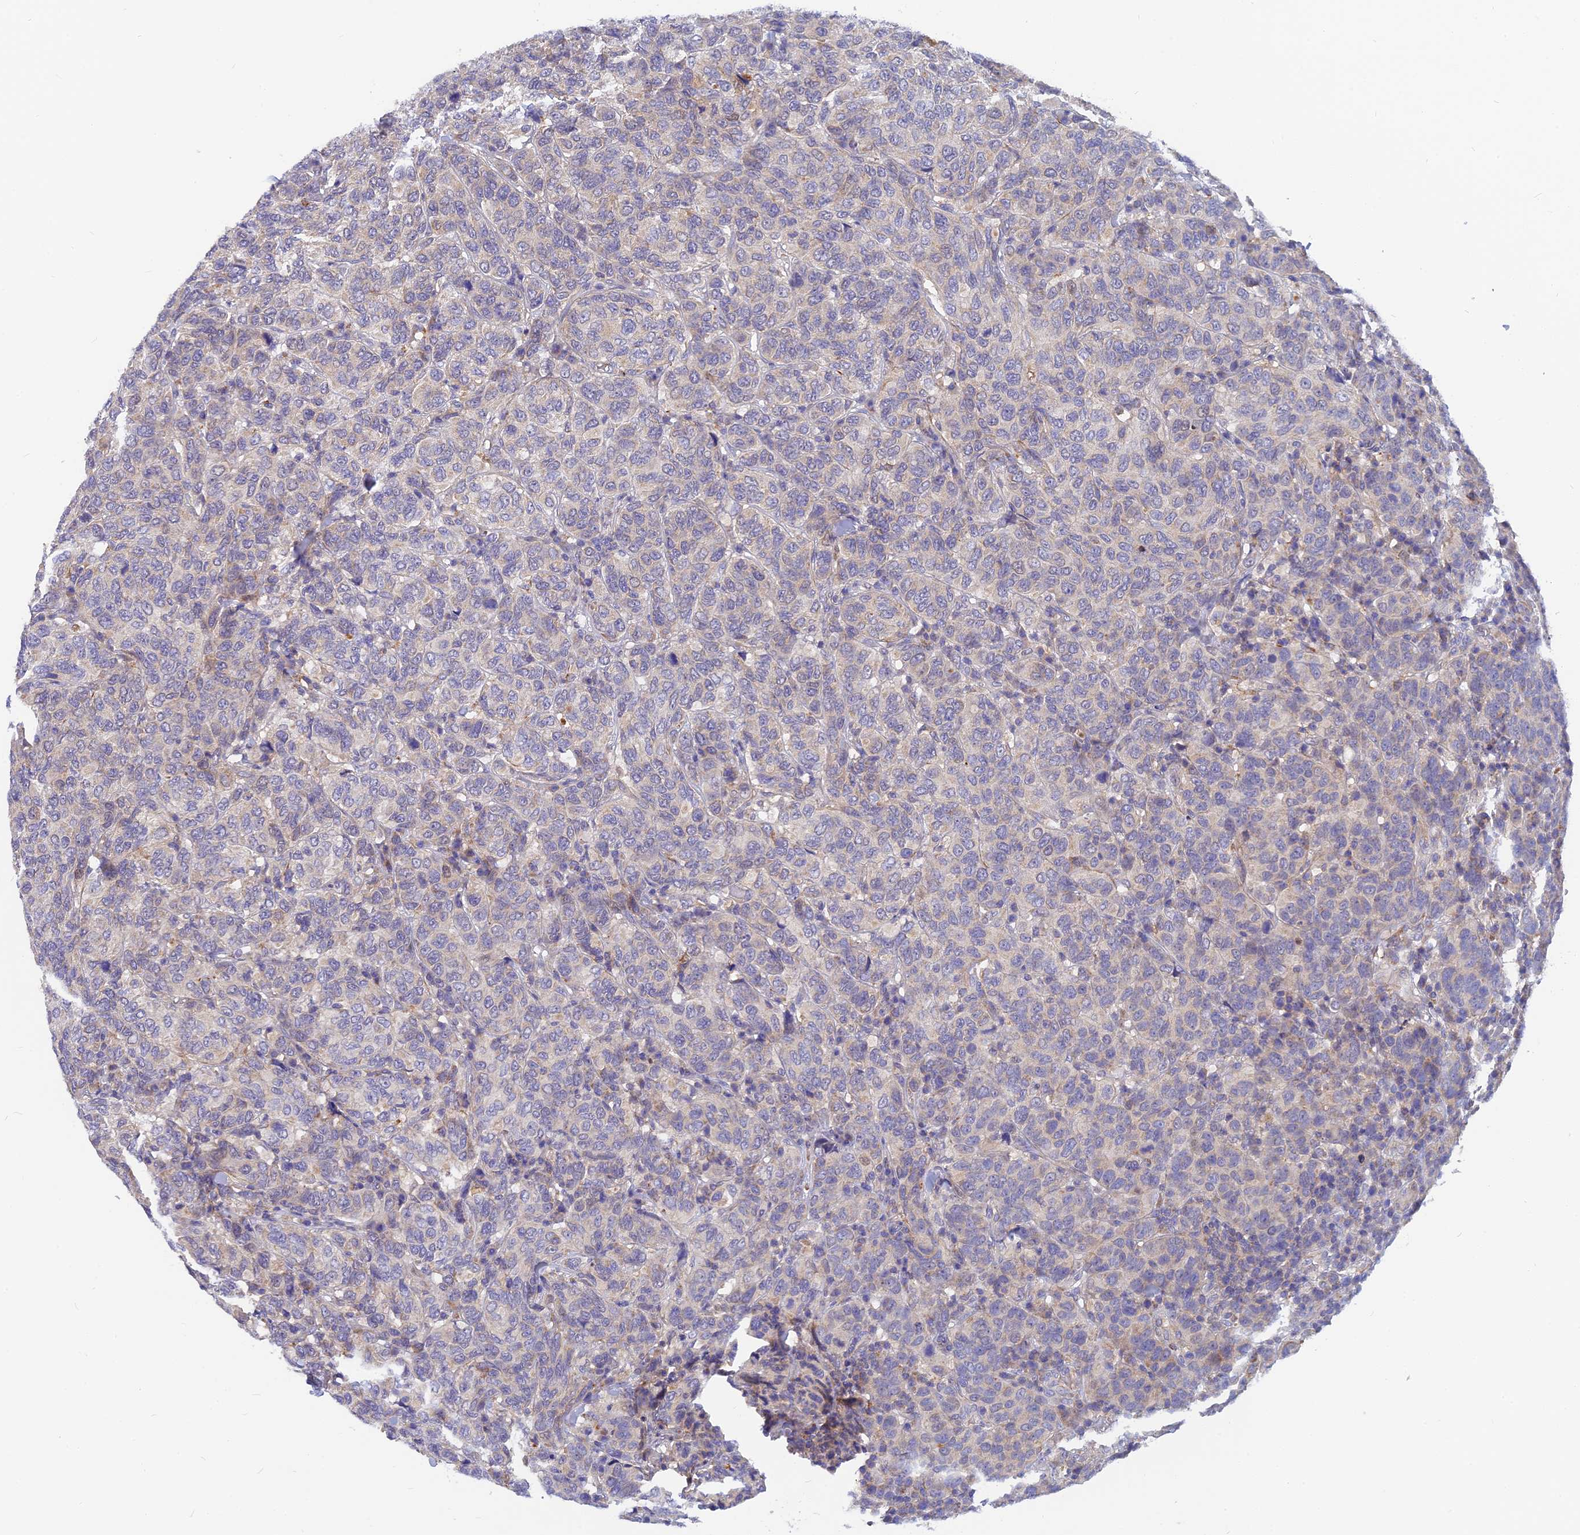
{"staining": {"intensity": "negative", "quantity": "none", "location": "none"}, "tissue": "breast cancer", "cell_type": "Tumor cells", "image_type": "cancer", "snomed": [{"axis": "morphology", "description": "Duct carcinoma"}, {"axis": "topography", "description": "Breast"}], "caption": "Protein analysis of invasive ductal carcinoma (breast) displays no significant staining in tumor cells. (Stains: DAB immunohistochemistry with hematoxylin counter stain, Microscopy: brightfield microscopy at high magnification).", "gene": "CACNA1B", "patient": {"sex": "female", "age": 55}}